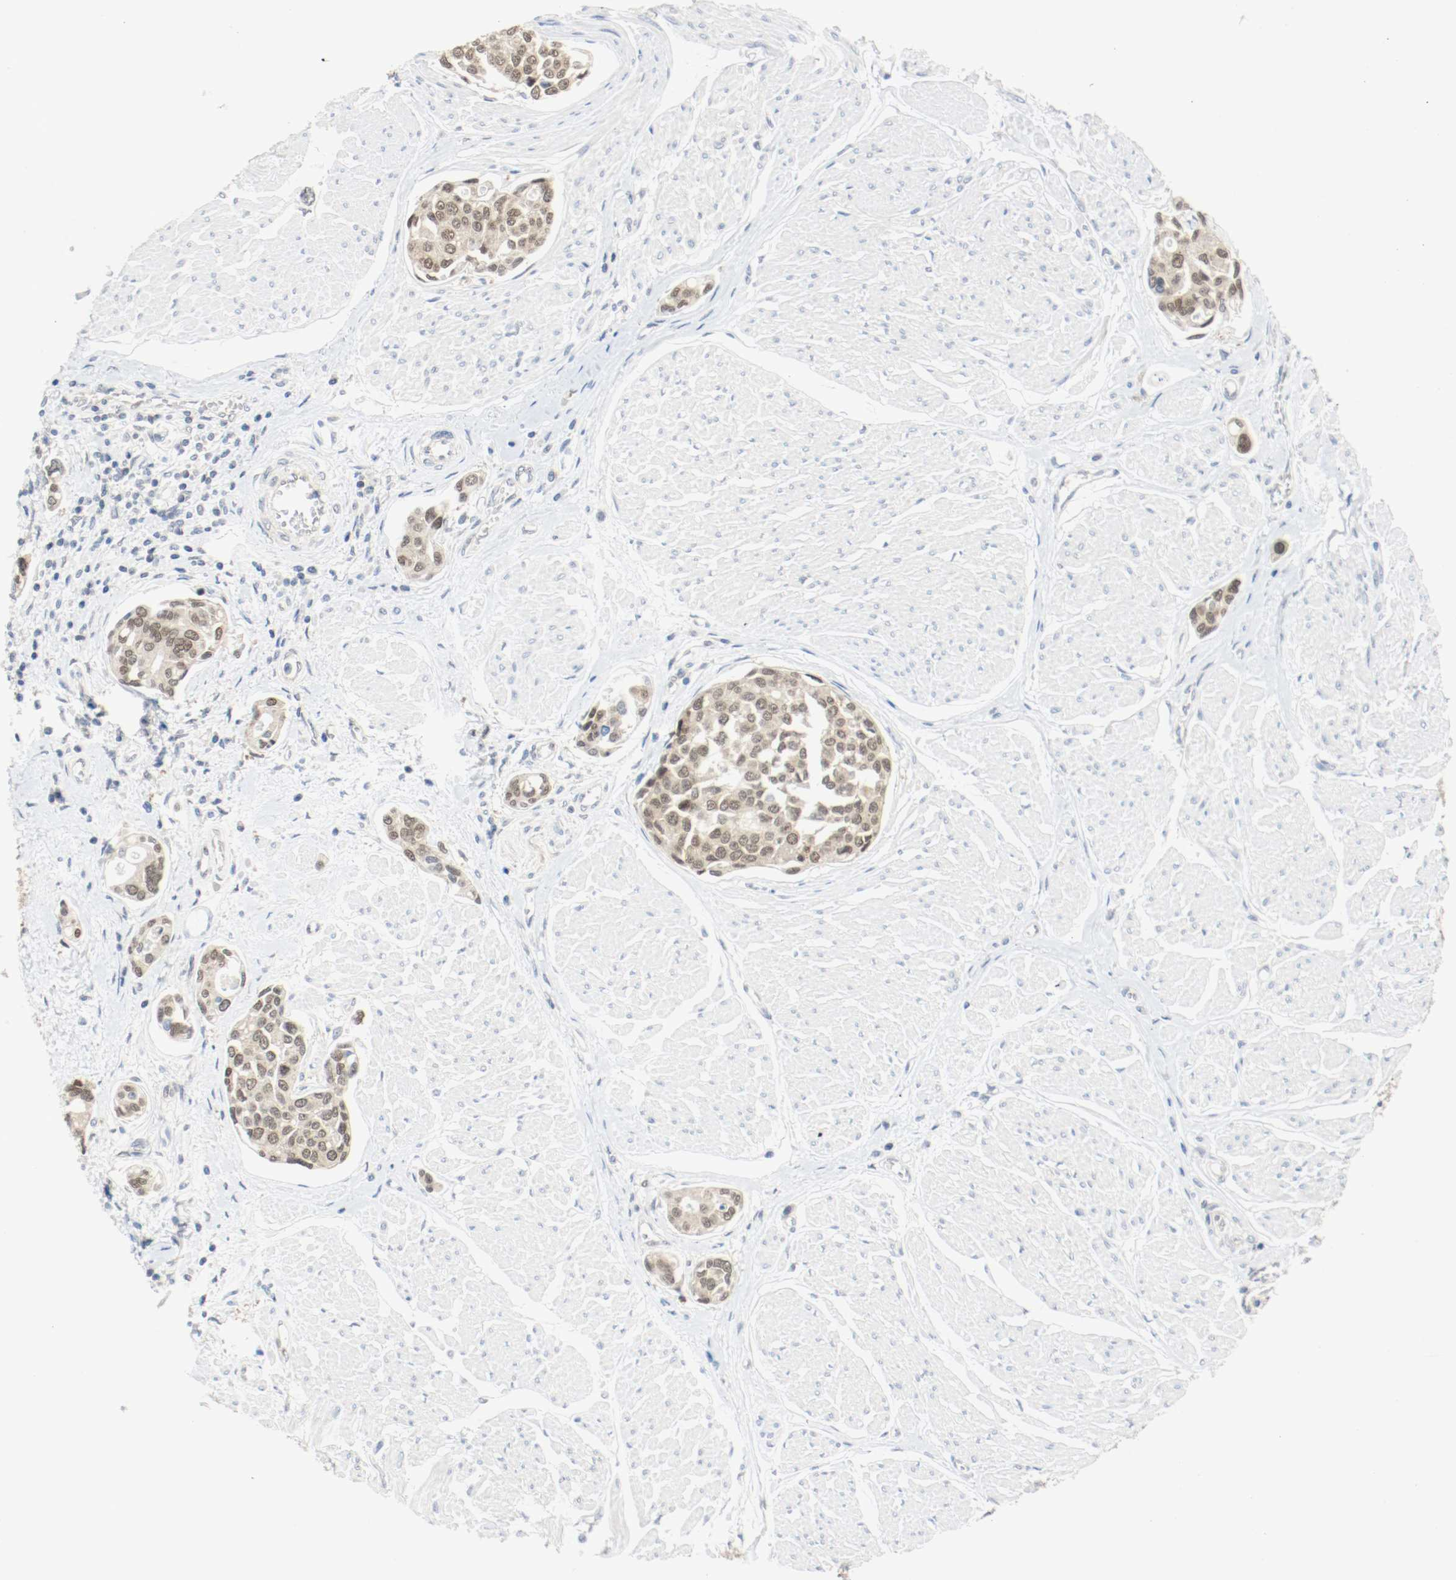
{"staining": {"intensity": "weak", "quantity": ">75%", "location": "cytoplasmic/membranous,nuclear"}, "tissue": "urothelial cancer", "cell_type": "Tumor cells", "image_type": "cancer", "snomed": [{"axis": "morphology", "description": "Urothelial carcinoma, High grade"}, {"axis": "topography", "description": "Urinary bladder"}], "caption": "High-grade urothelial carcinoma stained for a protein (brown) exhibits weak cytoplasmic/membranous and nuclear positive positivity in approximately >75% of tumor cells.", "gene": "PPME1", "patient": {"sex": "male", "age": 78}}